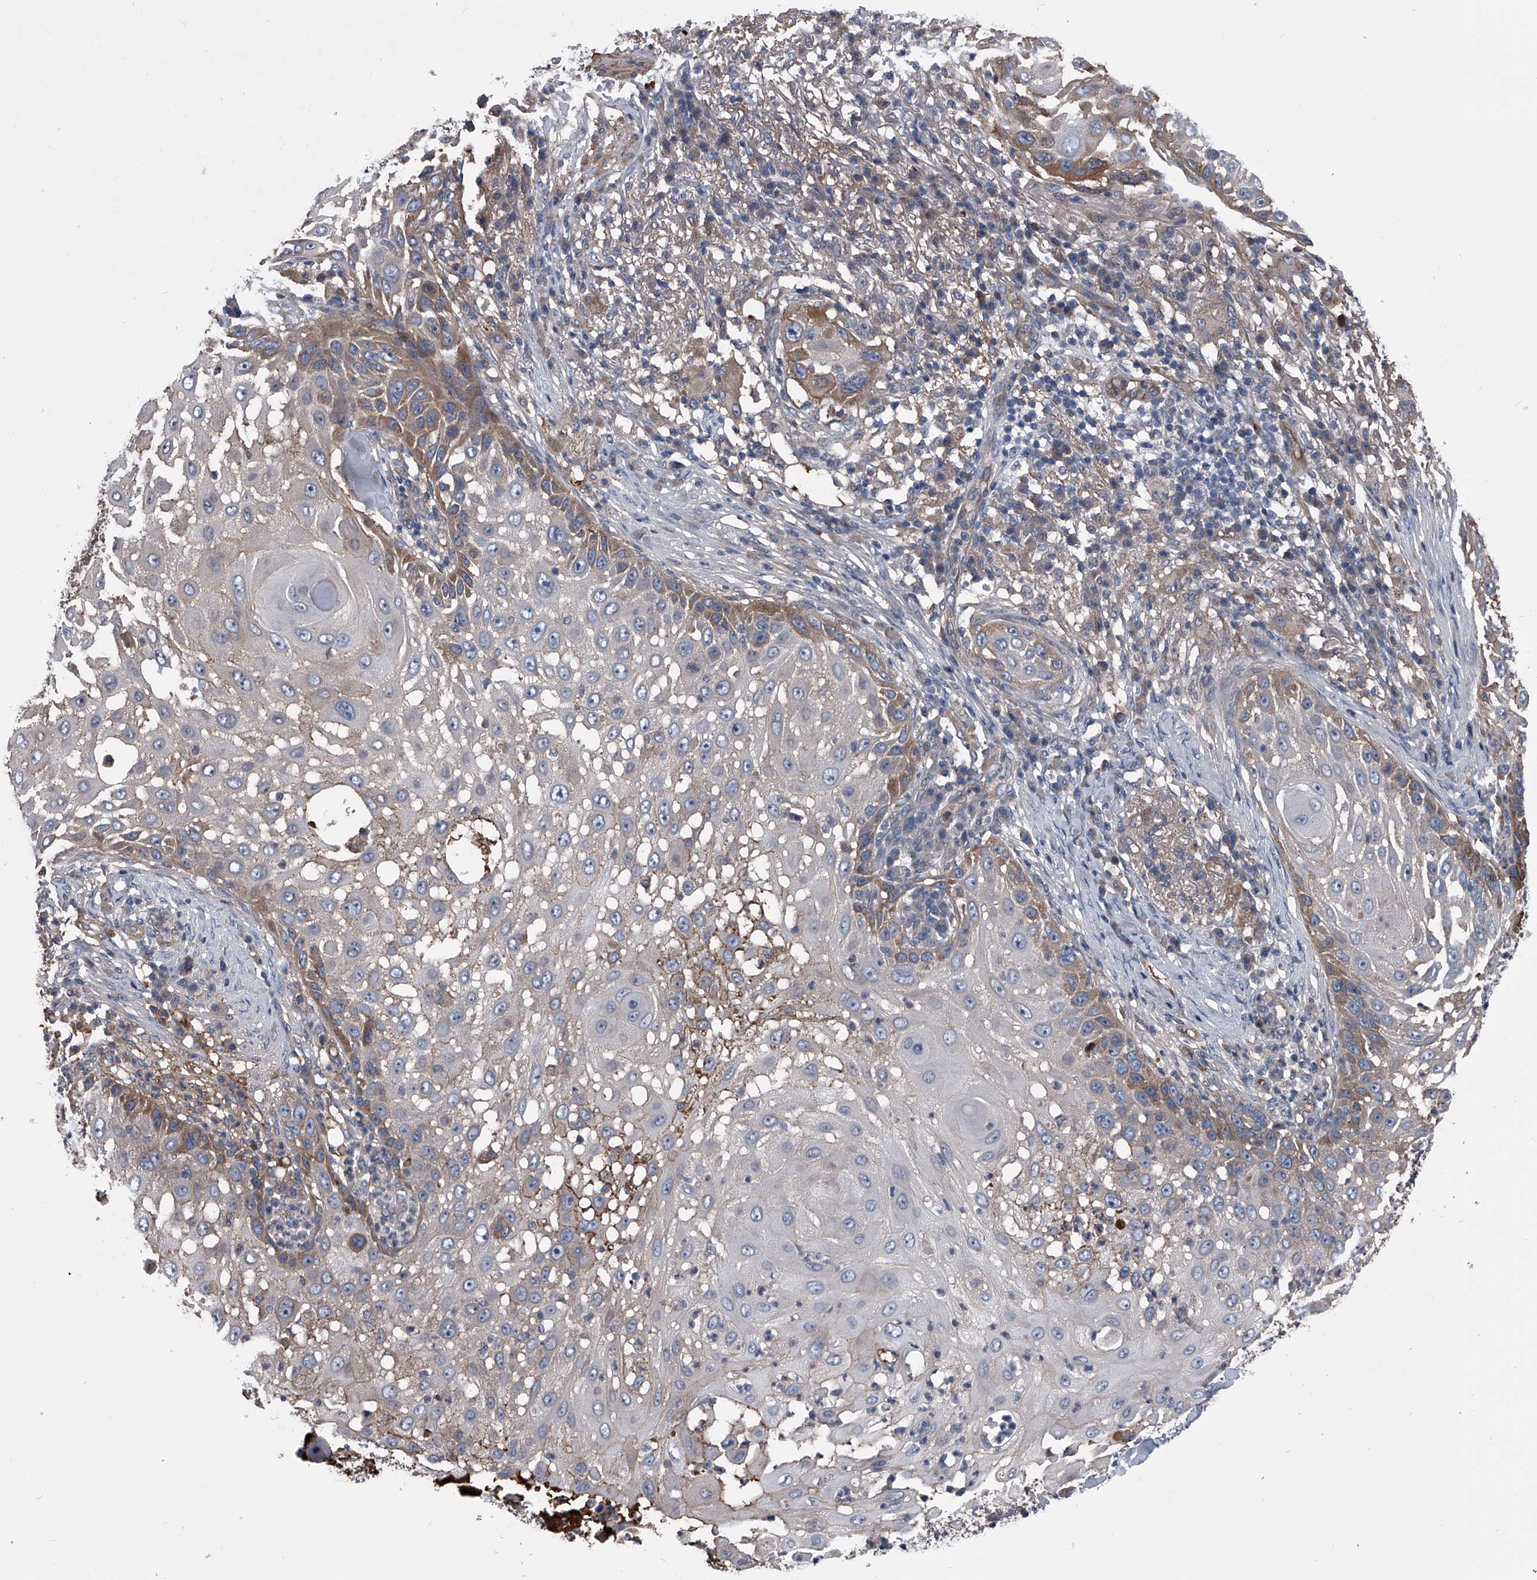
{"staining": {"intensity": "moderate", "quantity": "25%-75%", "location": "cytoplasmic/membranous"}, "tissue": "skin cancer", "cell_type": "Tumor cells", "image_type": "cancer", "snomed": [{"axis": "morphology", "description": "Squamous cell carcinoma, NOS"}, {"axis": "topography", "description": "Skin"}], "caption": "An IHC micrograph of neoplastic tissue is shown. Protein staining in brown shows moderate cytoplasmic/membranous positivity in squamous cell carcinoma (skin) within tumor cells.", "gene": "KIF13A", "patient": {"sex": "female", "age": 44}}